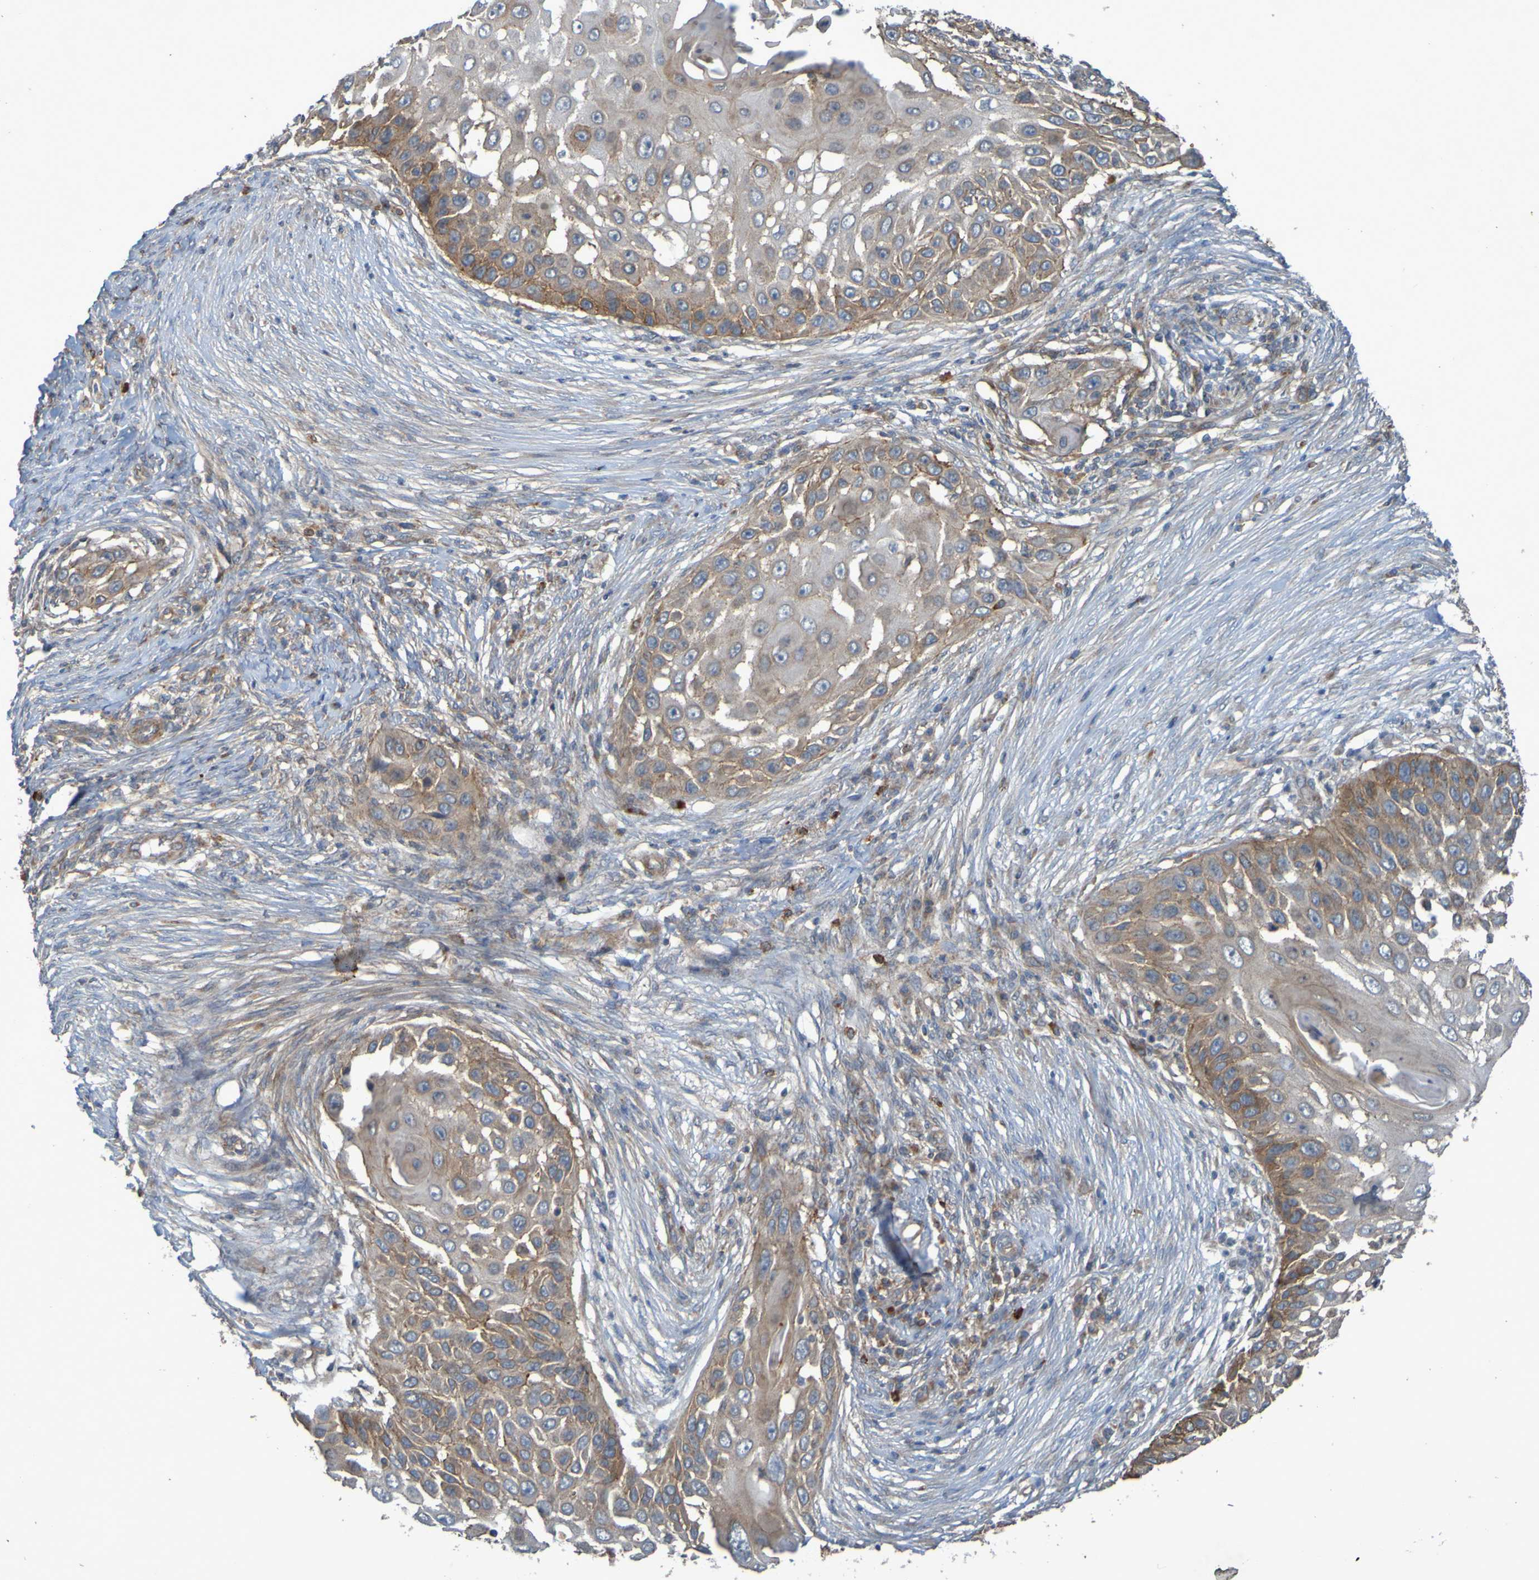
{"staining": {"intensity": "moderate", "quantity": ">75%", "location": "cytoplasmic/membranous"}, "tissue": "skin cancer", "cell_type": "Tumor cells", "image_type": "cancer", "snomed": [{"axis": "morphology", "description": "Squamous cell carcinoma, NOS"}, {"axis": "topography", "description": "Skin"}], "caption": "Skin cancer (squamous cell carcinoma) tissue displays moderate cytoplasmic/membranous expression in approximately >75% of tumor cells, visualized by immunohistochemistry.", "gene": "B3GAT2", "patient": {"sex": "female", "age": 44}}